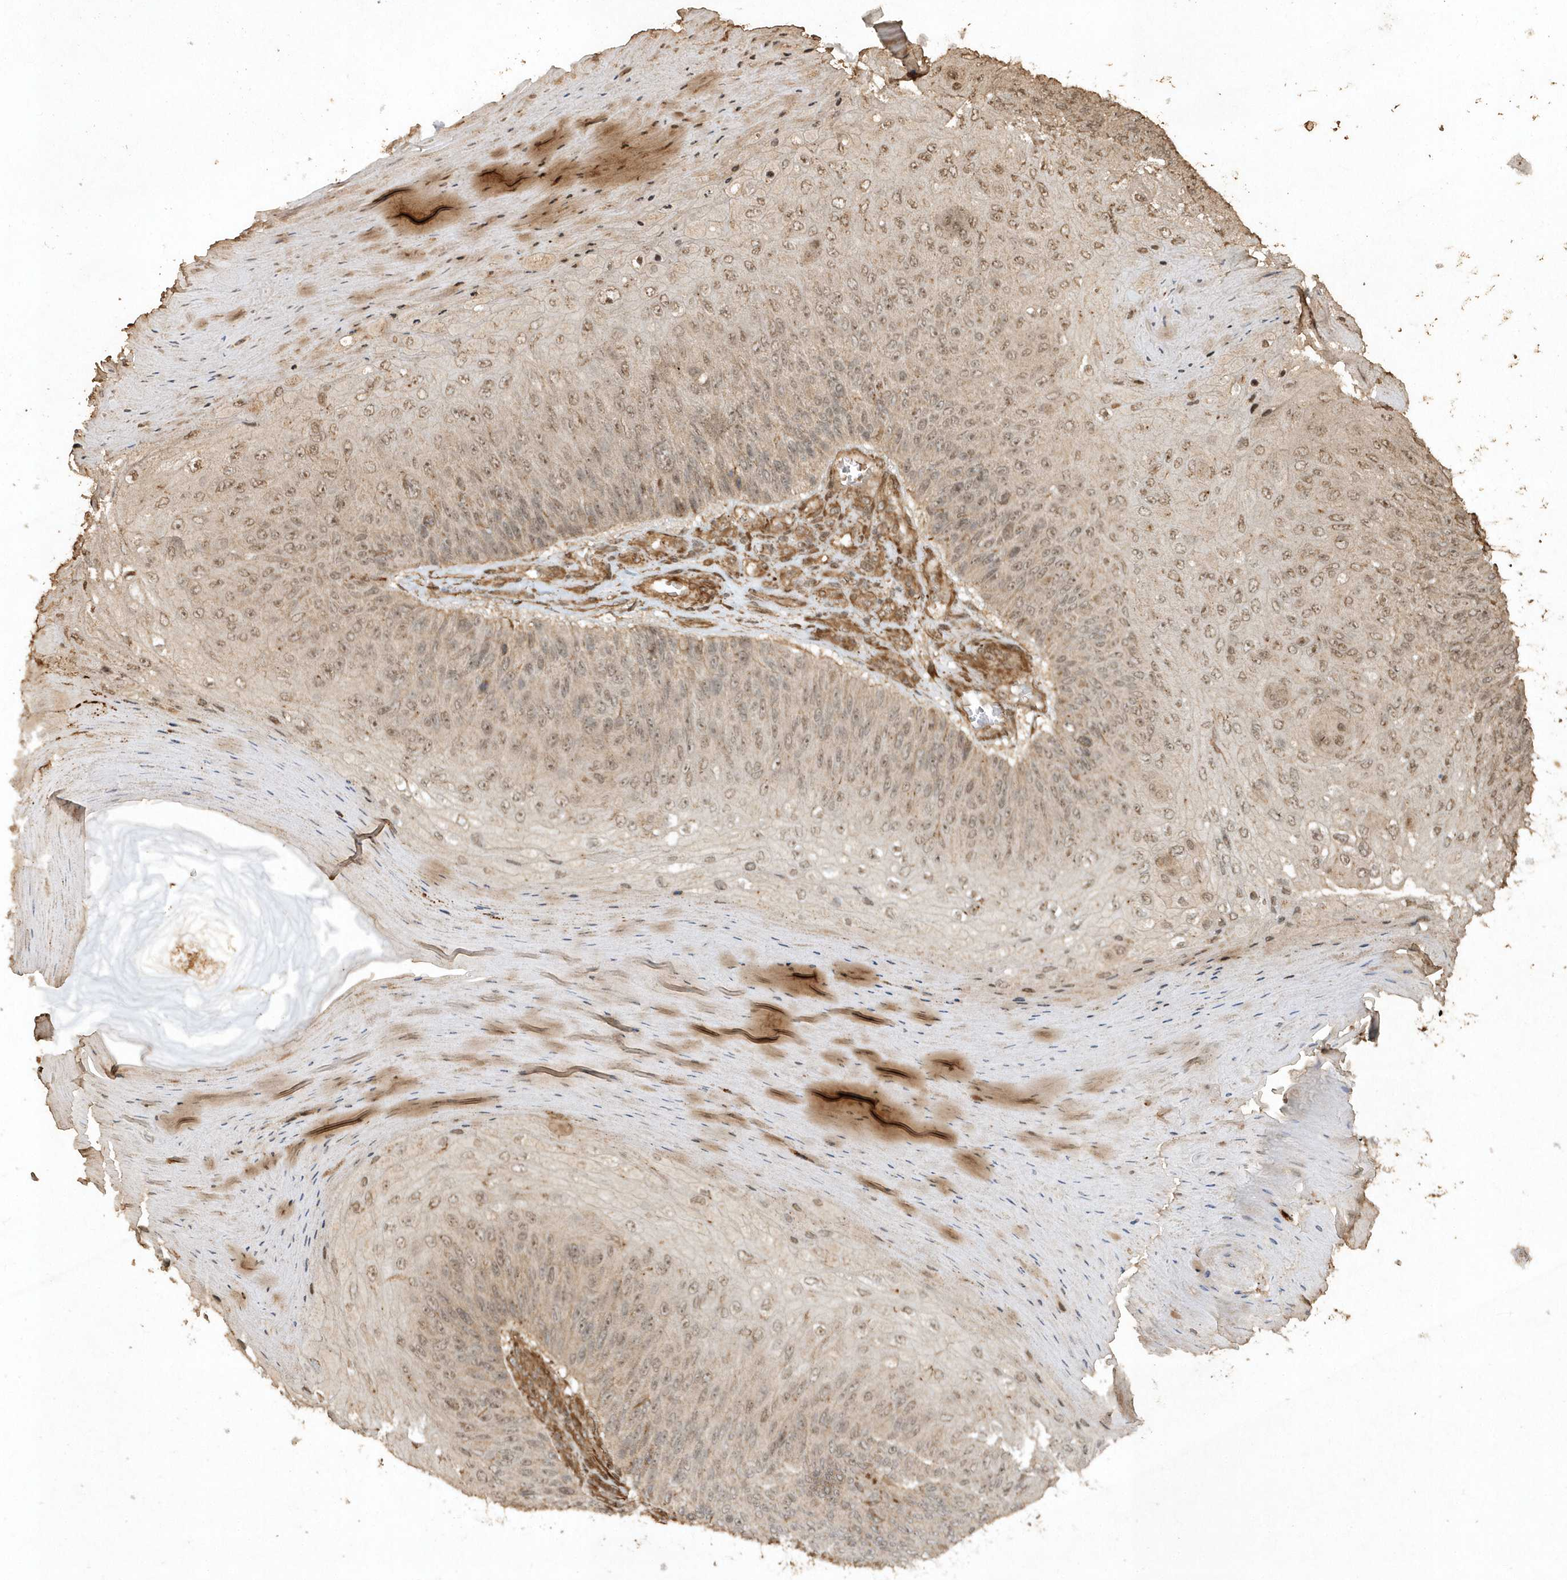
{"staining": {"intensity": "moderate", "quantity": ">75%", "location": "cytoplasmic/membranous,nuclear"}, "tissue": "skin cancer", "cell_type": "Tumor cells", "image_type": "cancer", "snomed": [{"axis": "morphology", "description": "Squamous cell carcinoma, NOS"}, {"axis": "topography", "description": "Skin"}], "caption": "Skin cancer (squamous cell carcinoma) tissue reveals moderate cytoplasmic/membranous and nuclear staining in approximately >75% of tumor cells, visualized by immunohistochemistry.", "gene": "AVPI1", "patient": {"sex": "female", "age": 88}}